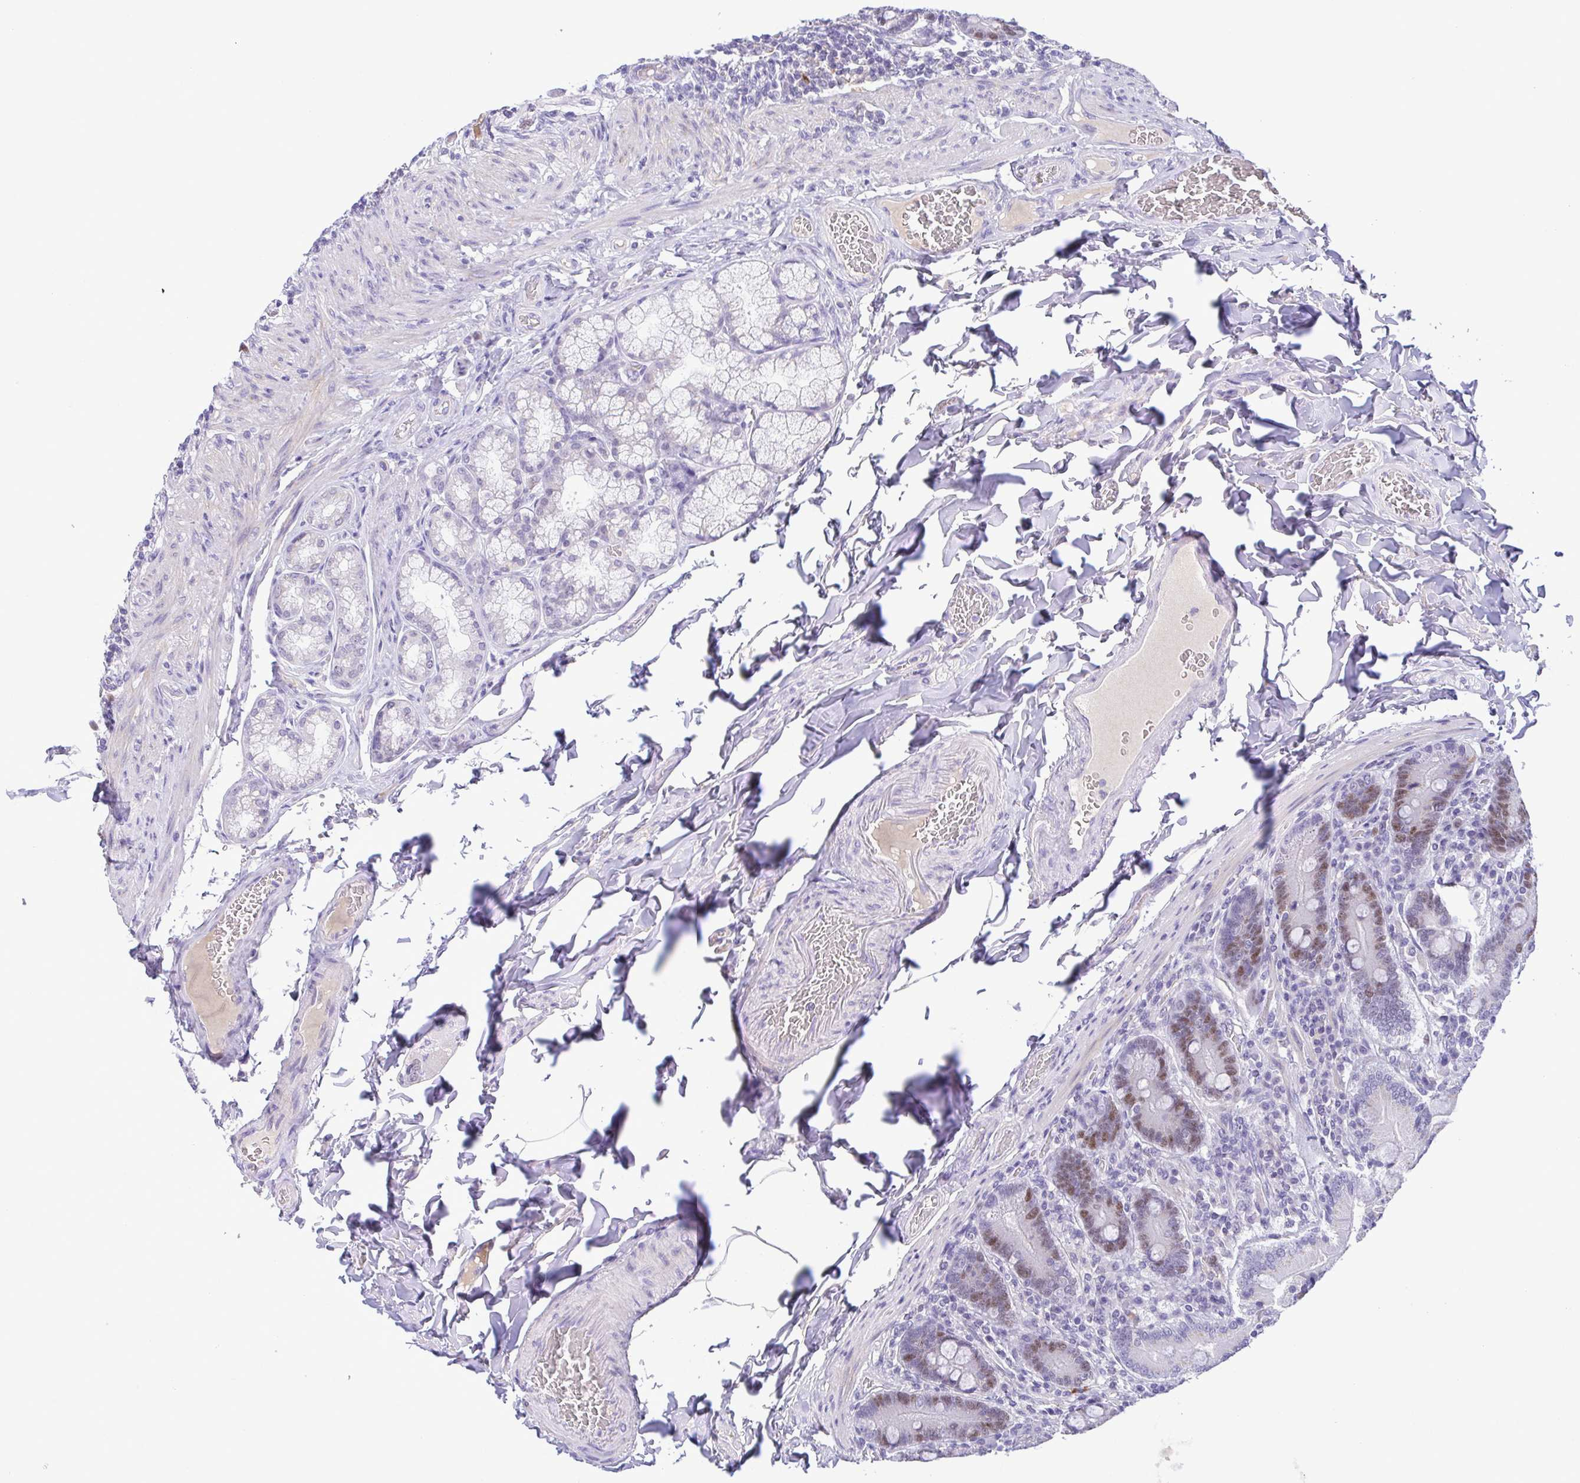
{"staining": {"intensity": "moderate", "quantity": "<25%", "location": "nuclear"}, "tissue": "duodenum", "cell_type": "Glandular cells", "image_type": "normal", "snomed": [{"axis": "morphology", "description": "Normal tissue, NOS"}, {"axis": "topography", "description": "Duodenum"}], "caption": "This histopathology image reveals IHC staining of unremarkable duodenum, with low moderate nuclear staining in approximately <25% of glandular cells.", "gene": "TIPIN", "patient": {"sex": "female", "age": 62}}